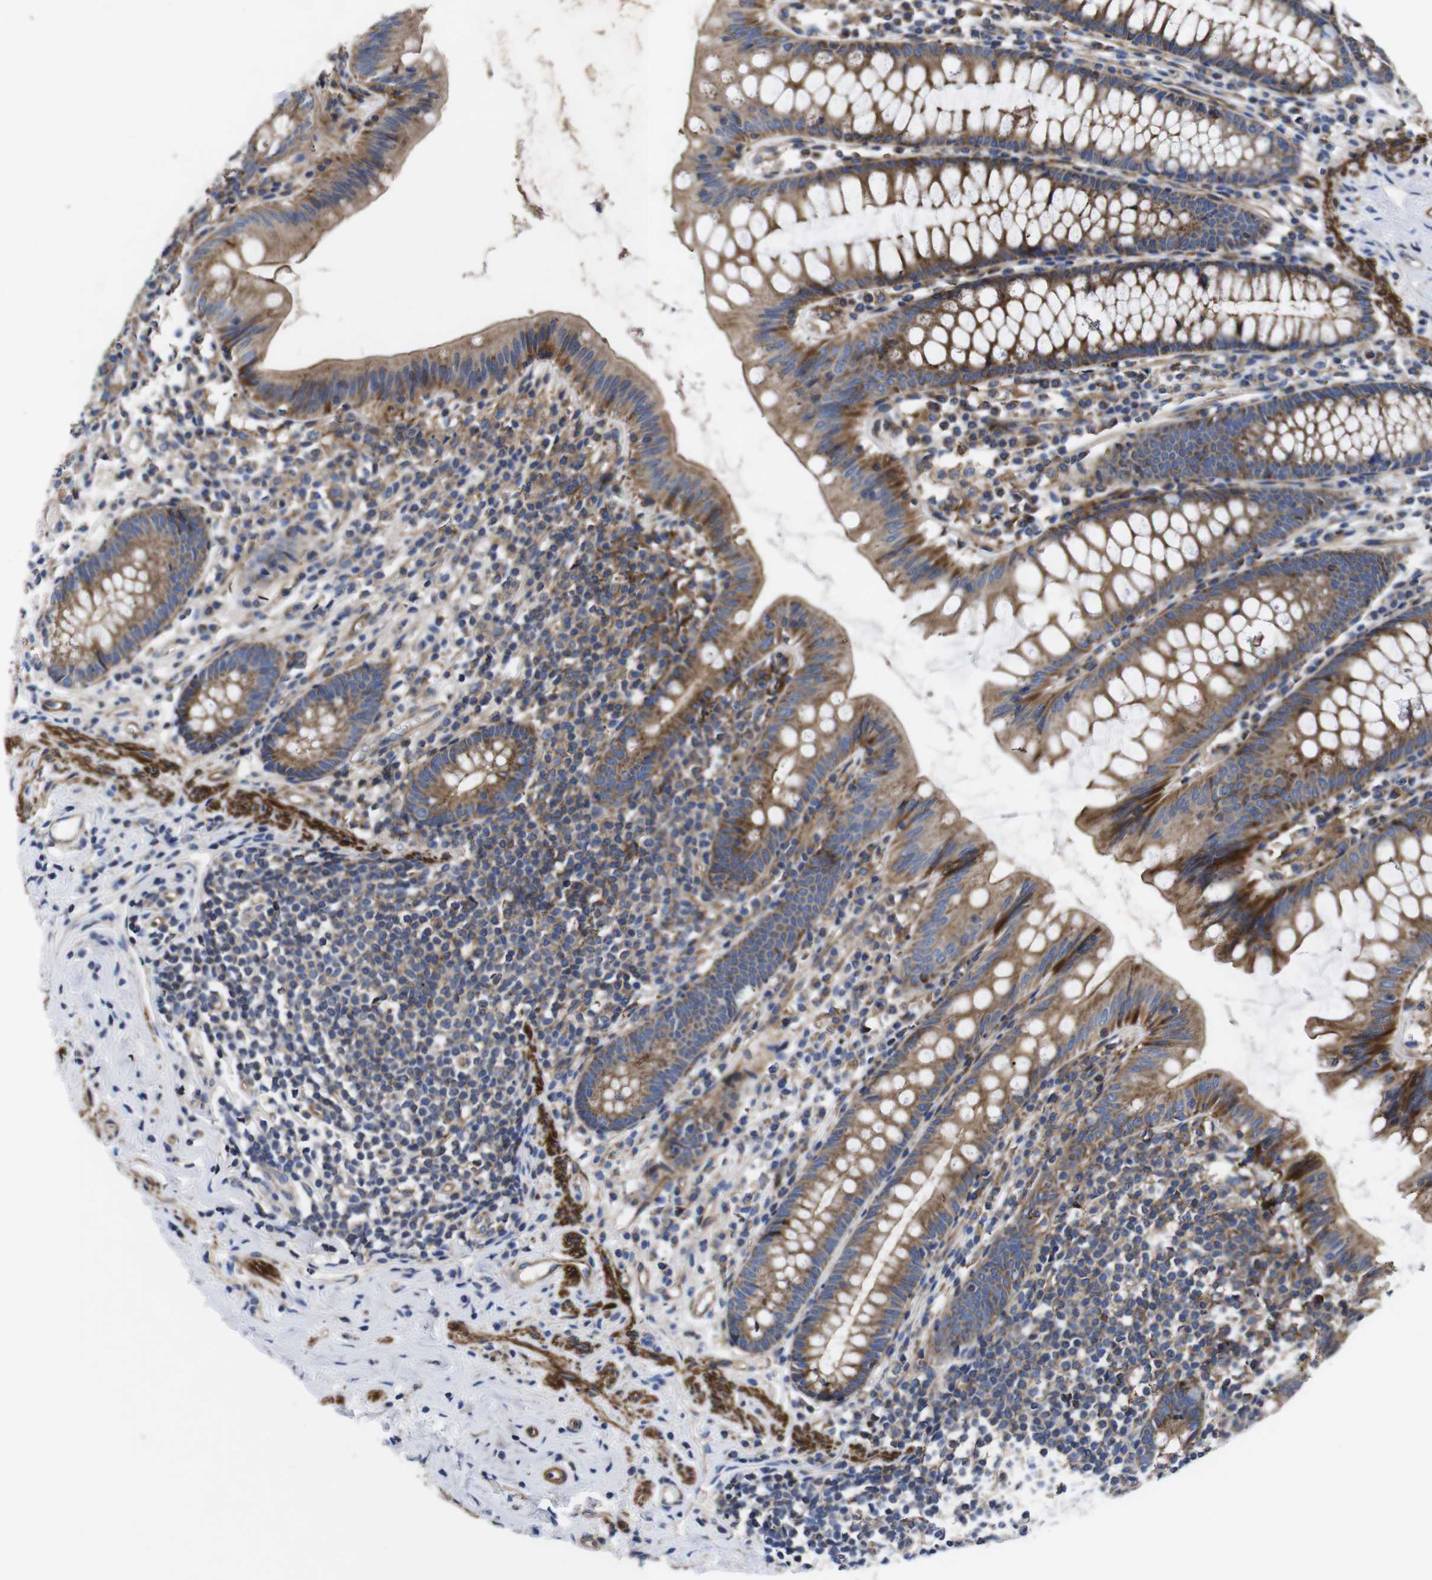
{"staining": {"intensity": "moderate", "quantity": ">75%", "location": "cytoplasmic/membranous"}, "tissue": "appendix", "cell_type": "Glandular cells", "image_type": "normal", "snomed": [{"axis": "morphology", "description": "Normal tissue, NOS"}, {"axis": "topography", "description": "Appendix"}], "caption": "A high-resolution histopathology image shows immunohistochemistry staining of benign appendix, which exhibits moderate cytoplasmic/membranous expression in approximately >75% of glandular cells.", "gene": "GPR4", "patient": {"sex": "male", "age": 52}}